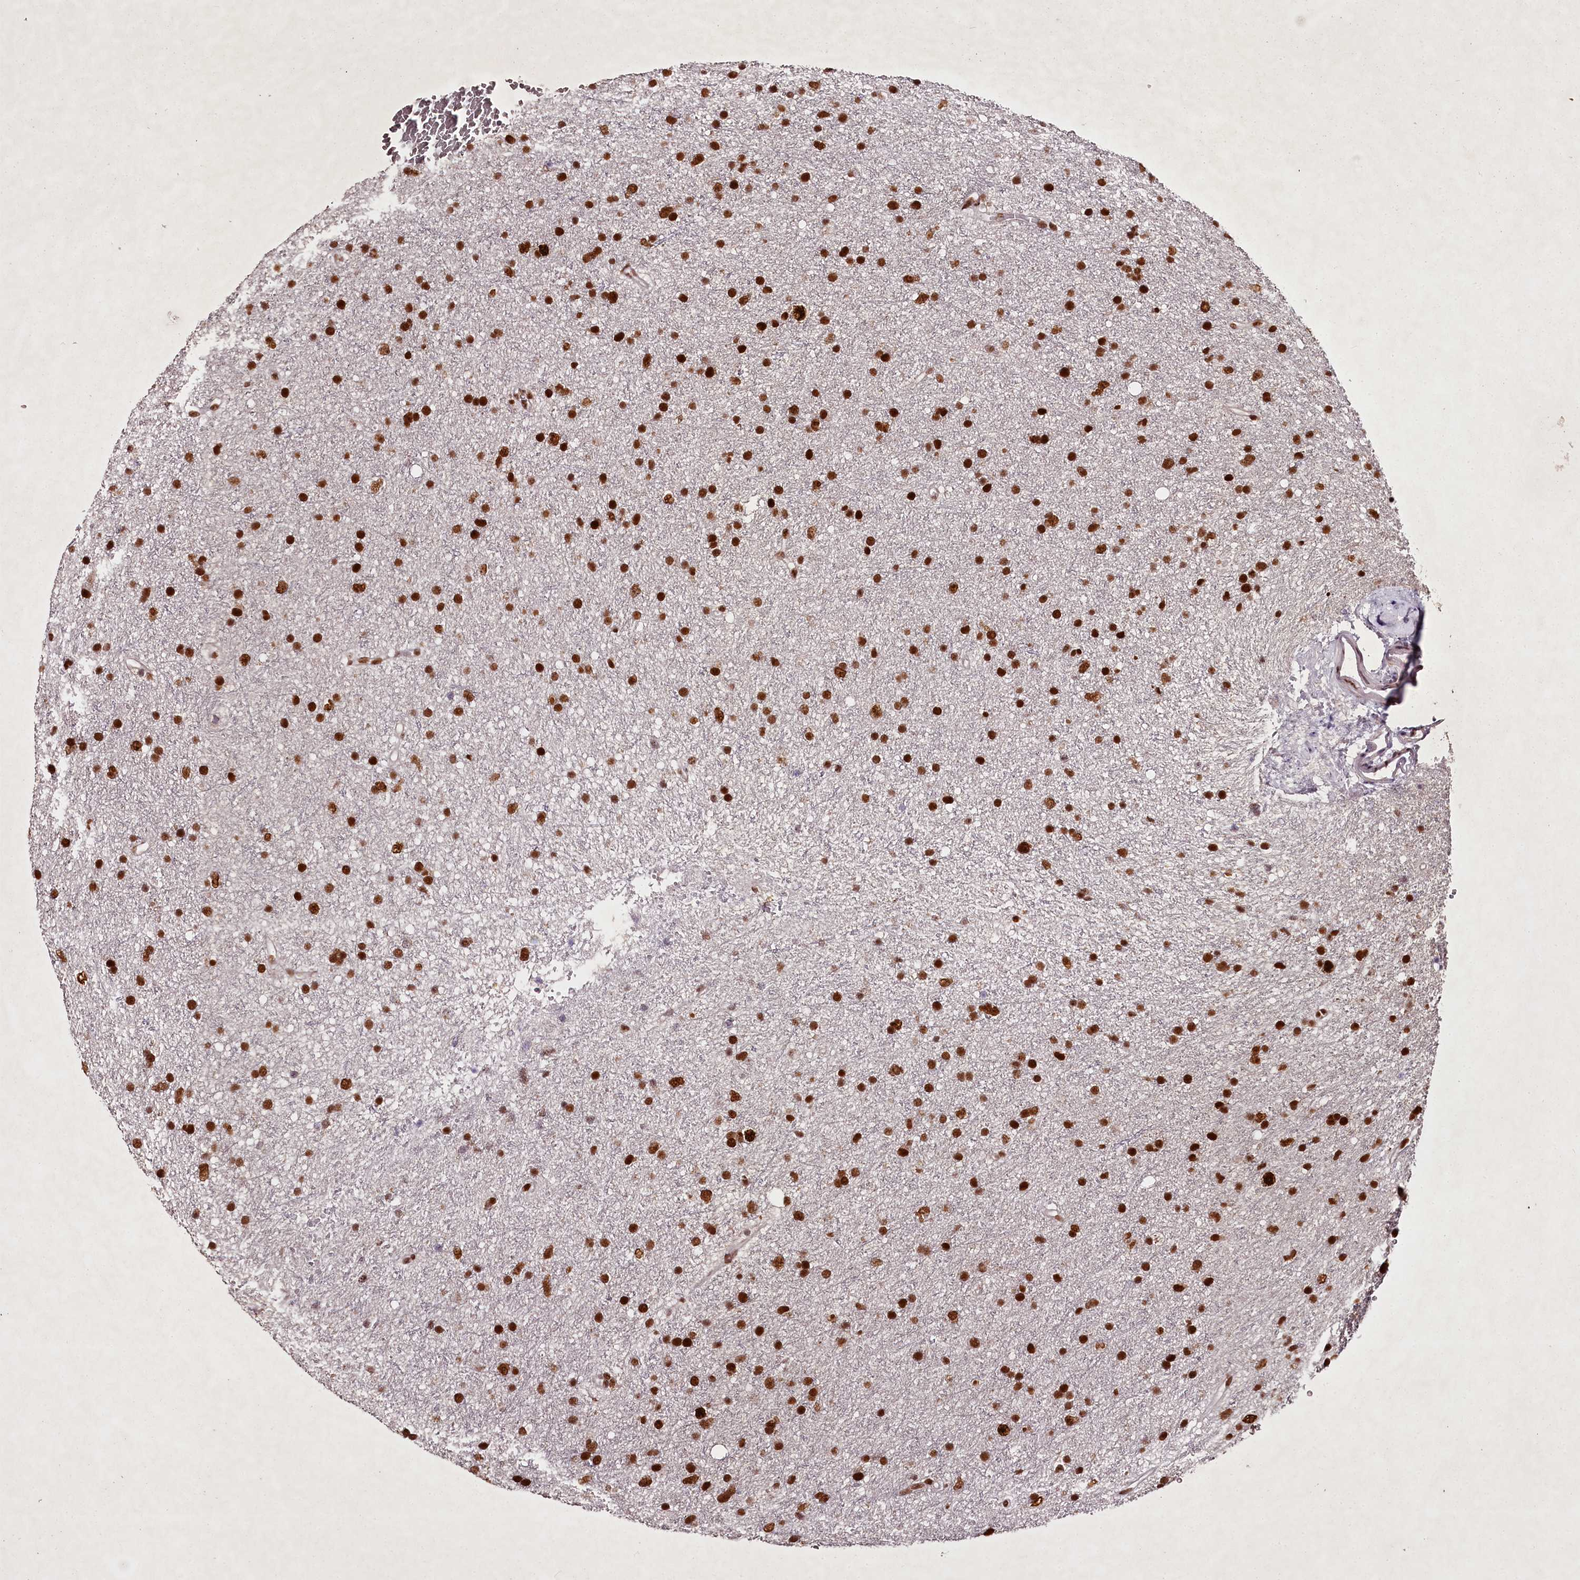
{"staining": {"intensity": "strong", "quantity": ">75%", "location": "nuclear"}, "tissue": "glioma", "cell_type": "Tumor cells", "image_type": "cancer", "snomed": [{"axis": "morphology", "description": "Glioma, malignant, Low grade"}, {"axis": "topography", "description": "Cerebral cortex"}], "caption": "This micrograph exhibits immunohistochemistry (IHC) staining of glioma, with high strong nuclear positivity in about >75% of tumor cells.", "gene": "PSPC1", "patient": {"sex": "female", "age": 39}}